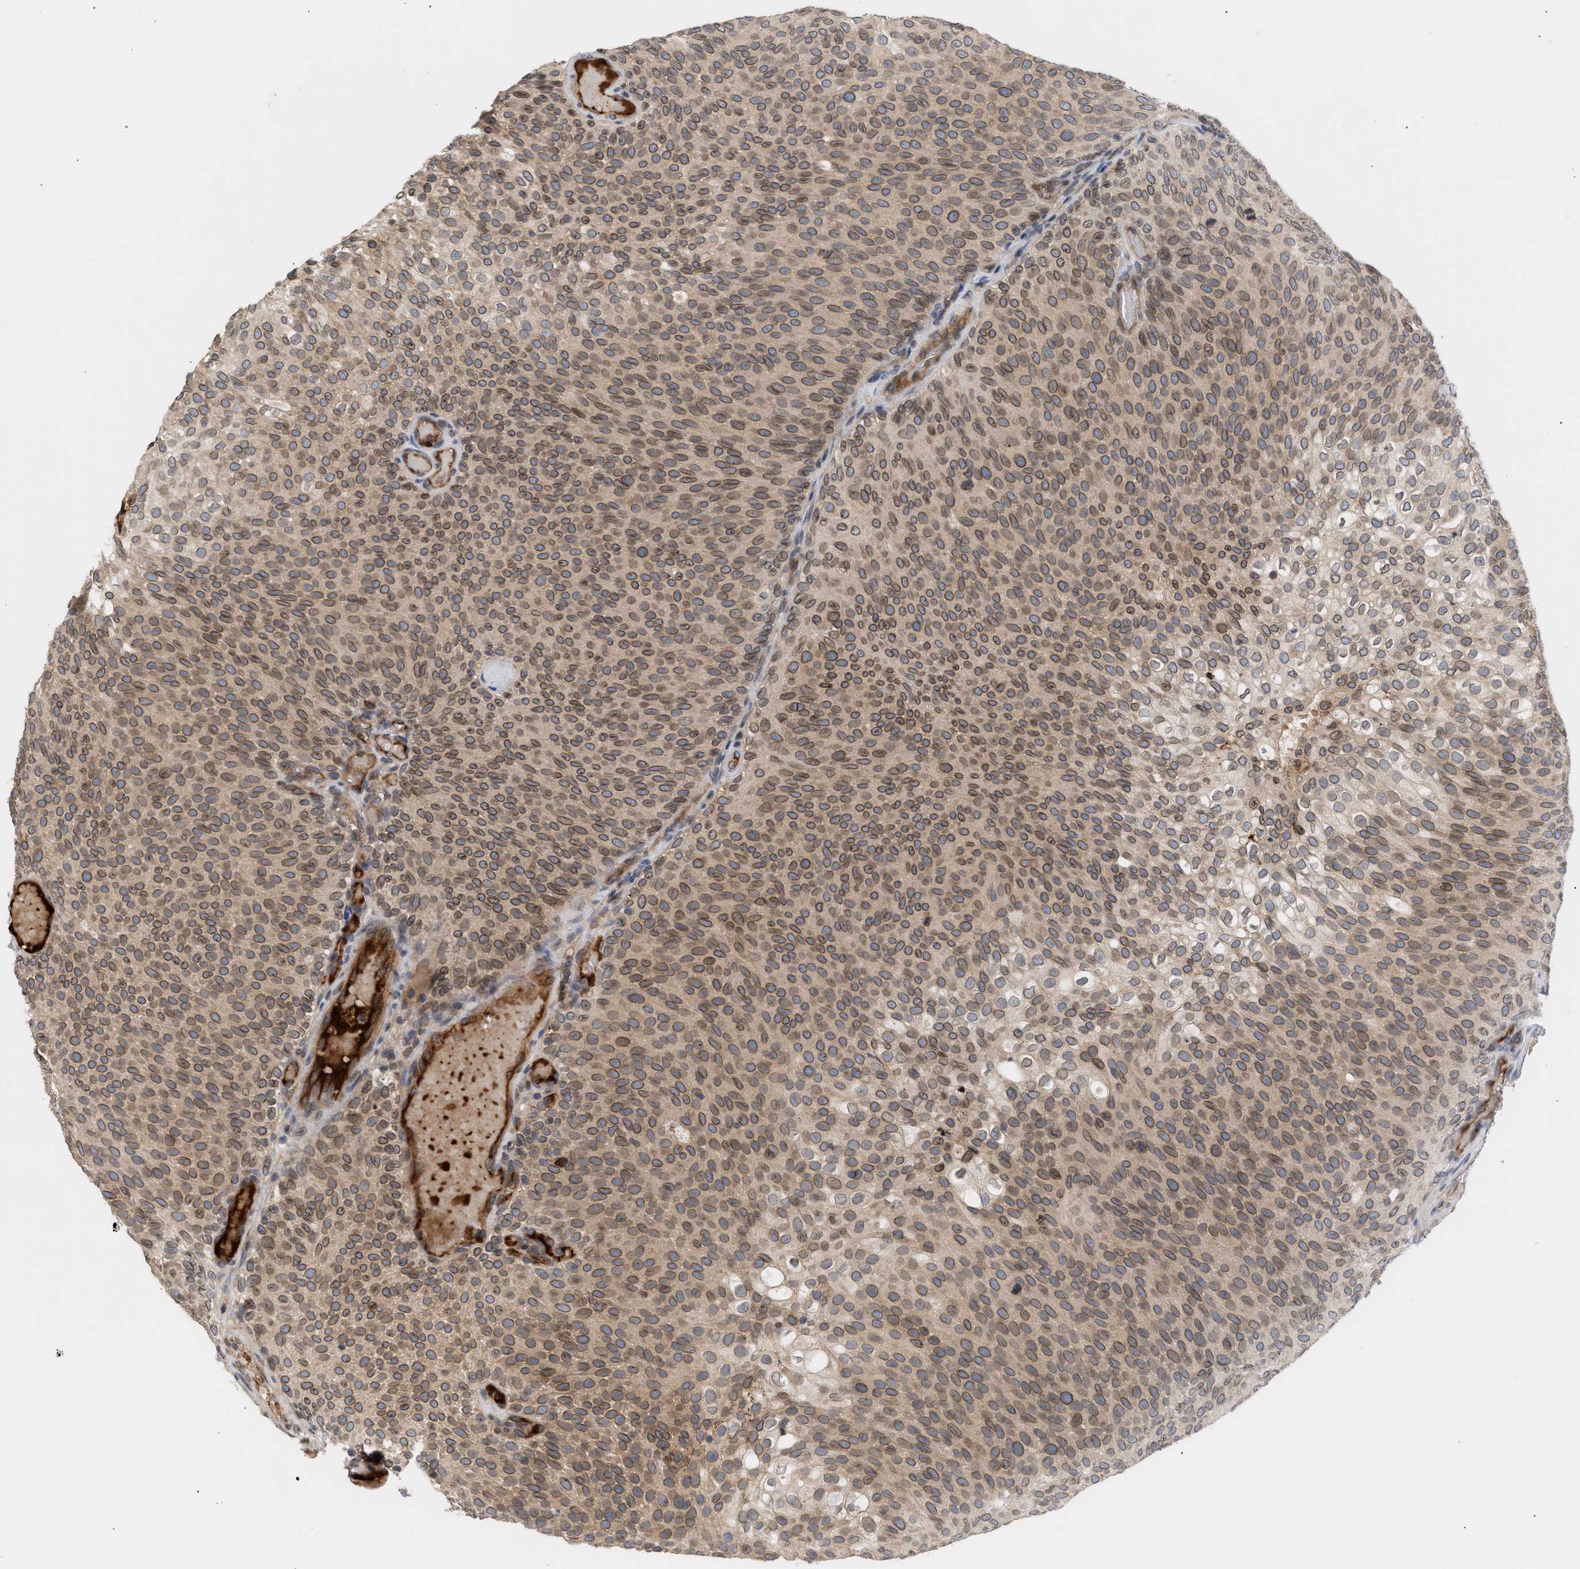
{"staining": {"intensity": "weak", "quantity": ">75%", "location": "cytoplasmic/membranous,nuclear"}, "tissue": "urothelial cancer", "cell_type": "Tumor cells", "image_type": "cancer", "snomed": [{"axis": "morphology", "description": "Urothelial carcinoma, Low grade"}, {"axis": "topography", "description": "Urinary bladder"}], "caption": "IHC staining of urothelial cancer, which exhibits low levels of weak cytoplasmic/membranous and nuclear staining in about >75% of tumor cells indicating weak cytoplasmic/membranous and nuclear protein positivity. The staining was performed using DAB (brown) for protein detection and nuclei were counterstained in hematoxylin (blue).", "gene": "NUP62", "patient": {"sex": "male", "age": 78}}